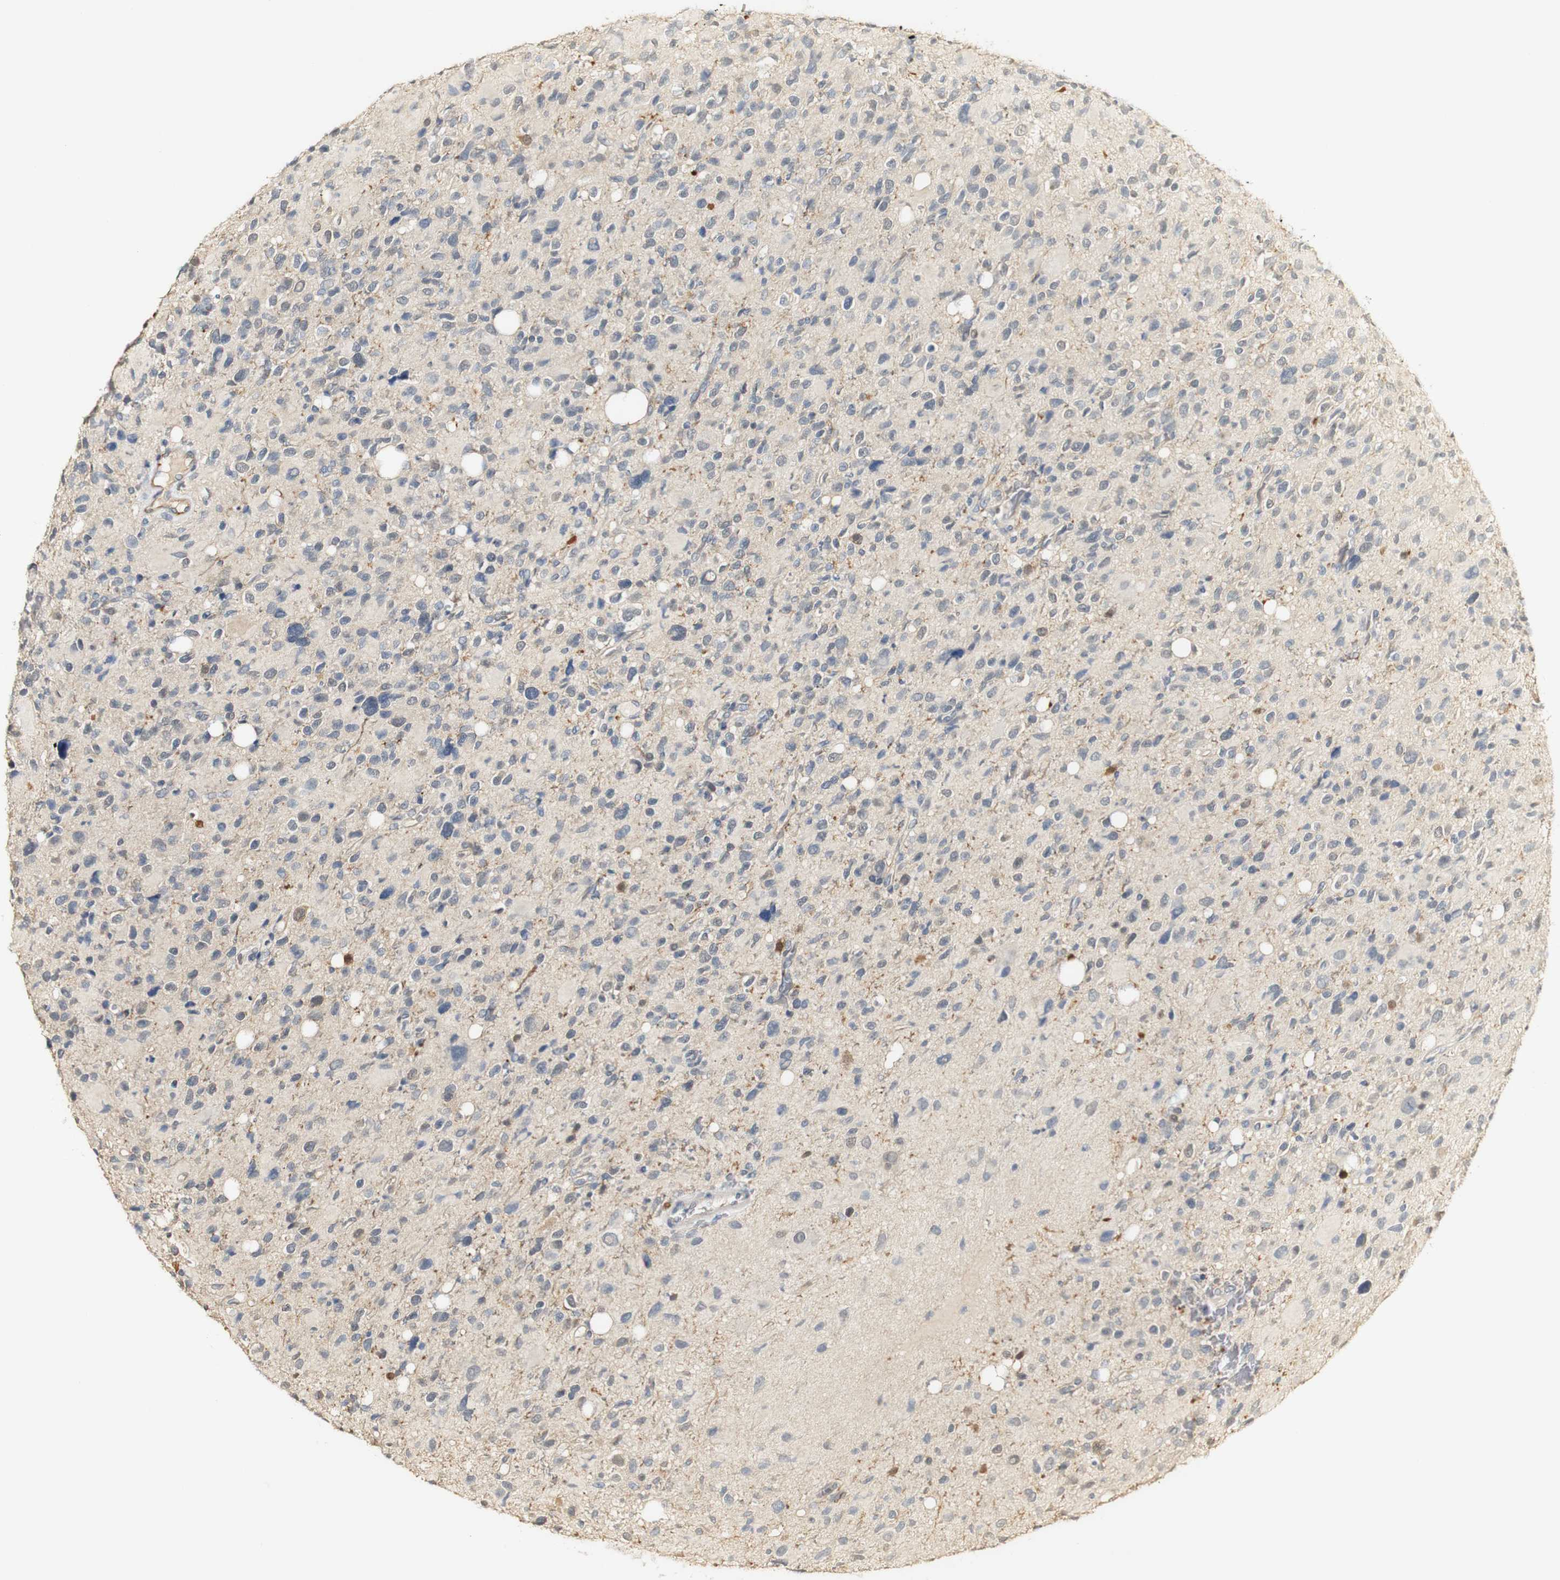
{"staining": {"intensity": "negative", "quantity": "none", "location": "none"}, "tissue": "glioma", "cell_type": "Tumor cells", "image_type": "cancer", "snomed": [{"axis": "morphology", "description": "Glioma, malignant, High grade"}, {"axis": "topography", "description": "Brain"}], "caption": "High power microscopy photomicrograph of an IHC histopathology image of malignant glioma (high-grade), revealing no significant positivity in tumor cells. The staining was performed using DAB to visualize the protein expression in brown, while the nuclei were stained in blue with hematoxylin (Magnification: 20x).", "gene": "SYT7", "patient": {"sex": "male", "age": 48}}